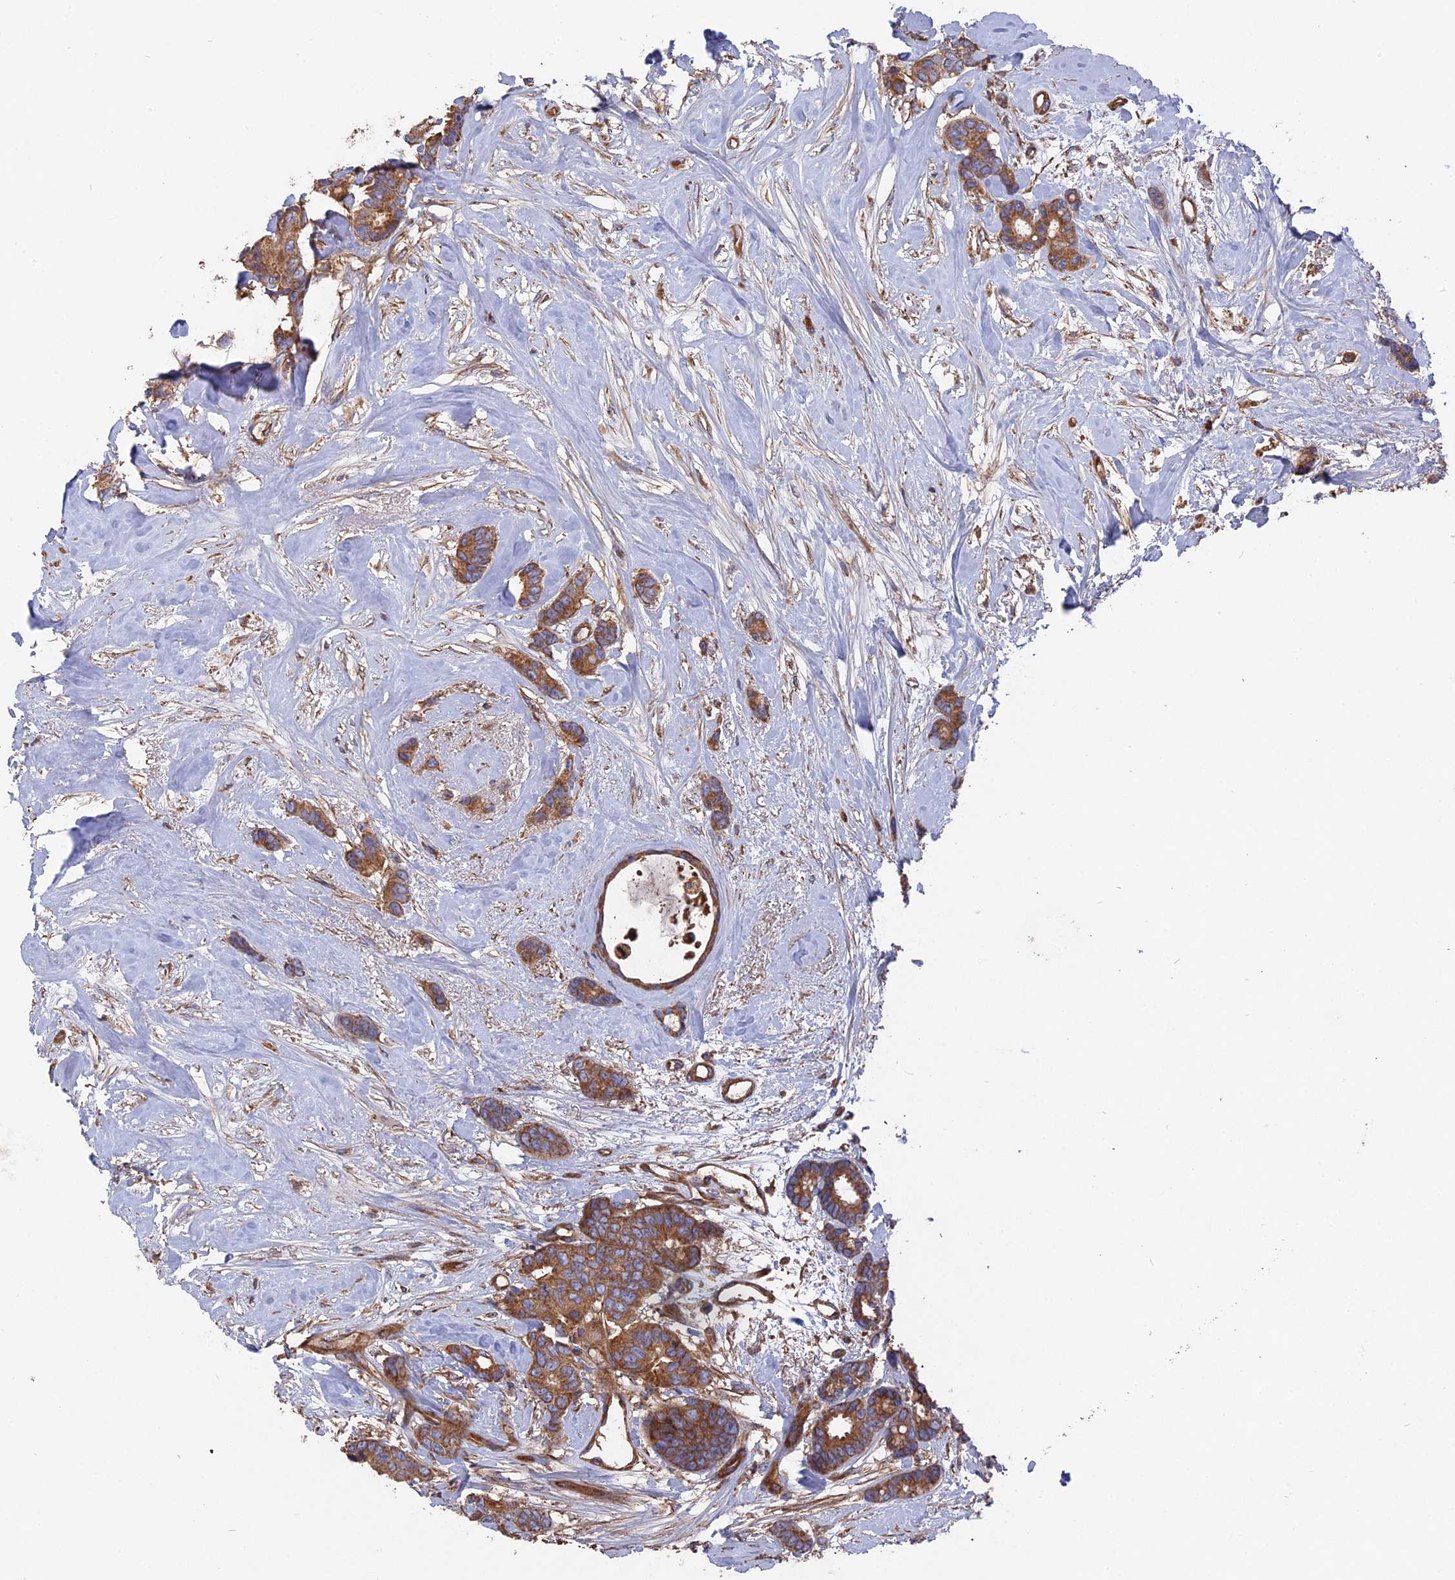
{"staining": {"intensity": "moderate", "quantity": ">75%", "location": "cytoplasmic/membranous"}, "tissue": "breast cancer", "cell_type": "Tumor cells", "image_type": "cancer", "snomed": [{"axis": "morphology", "description": "Duct carcinoma"}, {"axis": "topography", "description": "Breast"}], "caption": "Immunohistochemical staining of infiltrating ductal carcinoma (breast) displays medium levels of moderate cytoplasmic/membranous expression in approximately >75% of tumor cells. The protein of interest is stained brown, and the nuclei are stained in blue (DAB IHC with brightfield microscopy, high magnification).", "gene": "TELO2", "patient": {"sex": "female", "age": 87}}